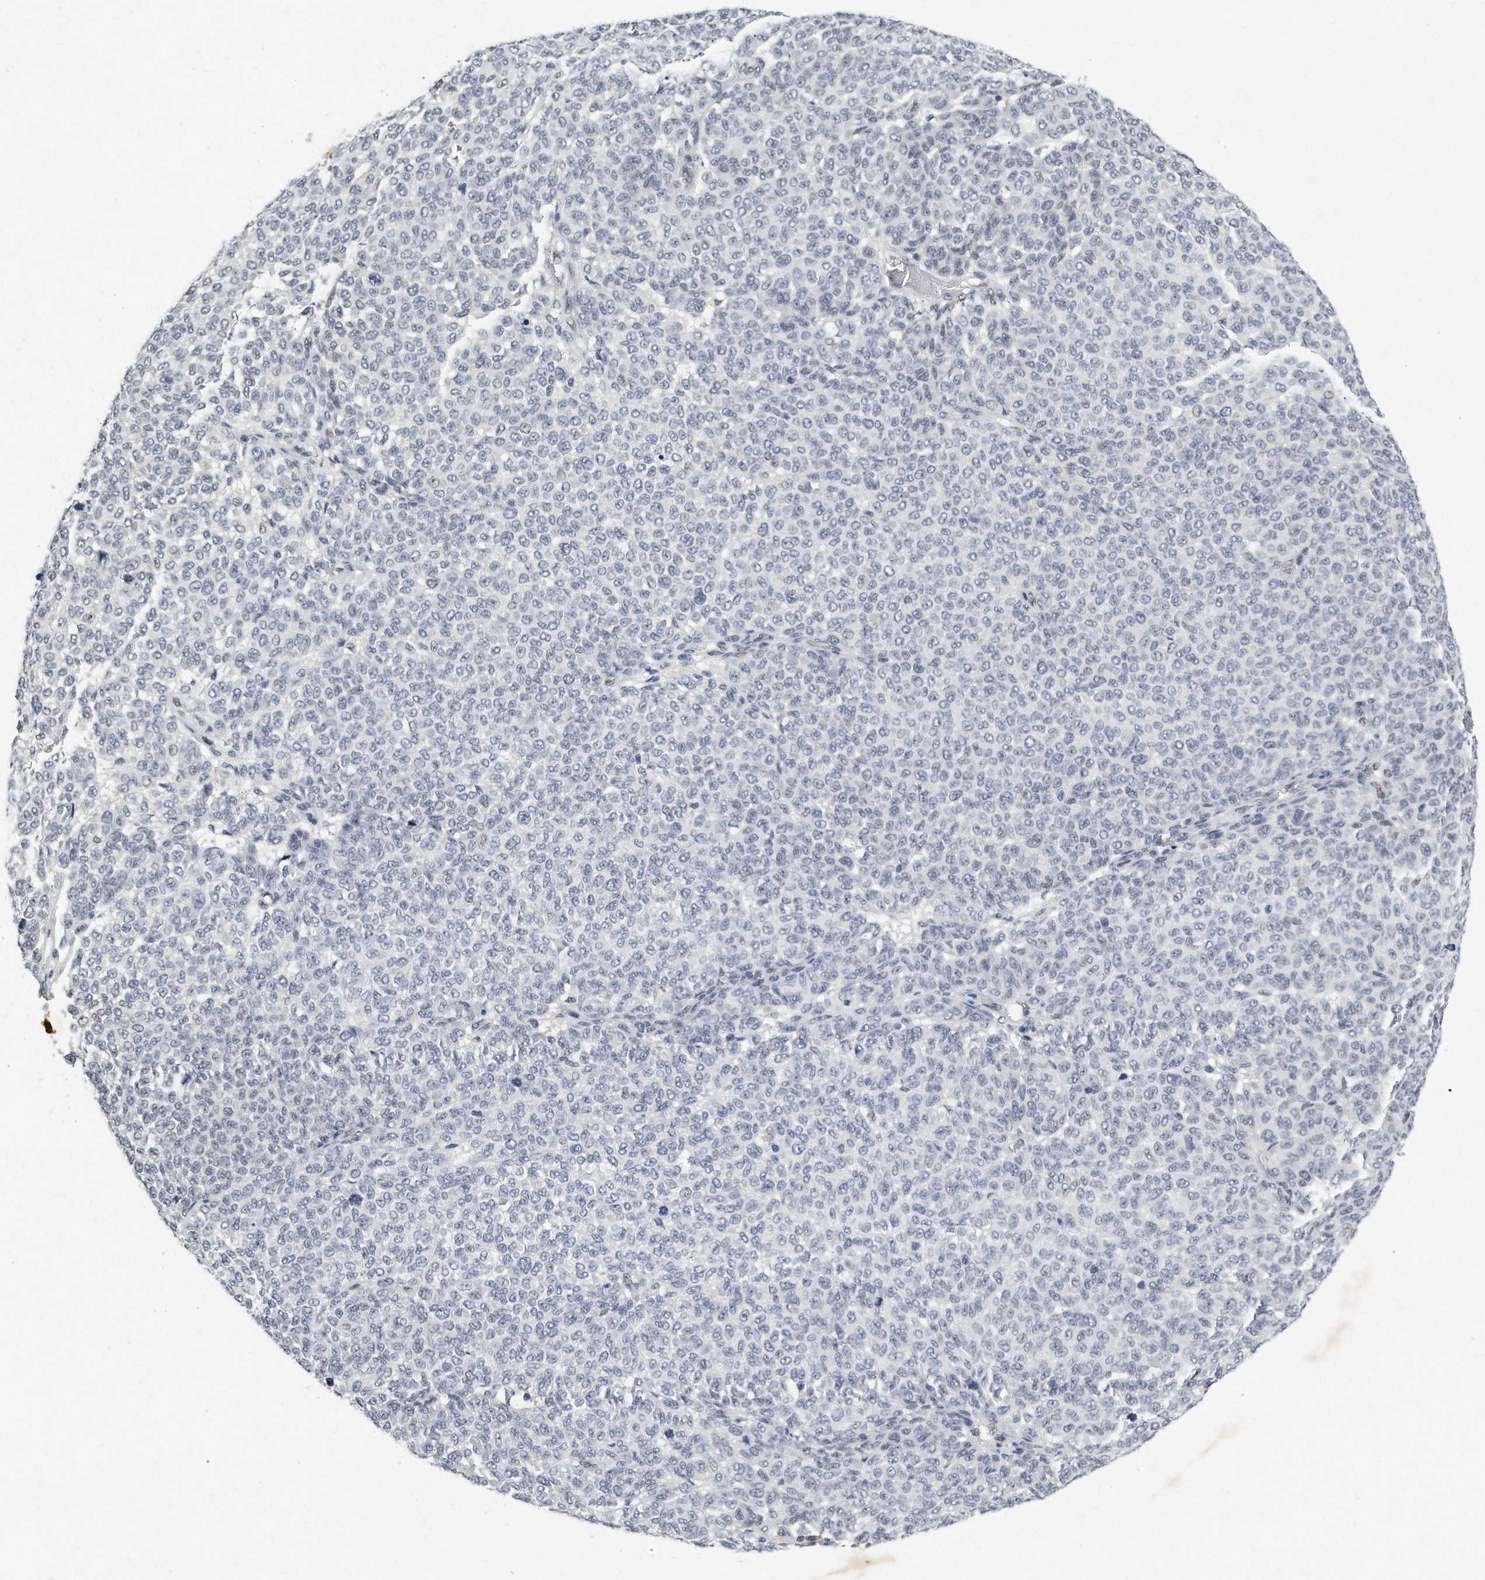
{"staining": {"intensity": "weak", "quantity": "<25%", "location": "nuclear"}, "tissue": "melanoma", "cell_type": "Tumor cells", "image_type": "cancer", "snomed": [{"axis": "morphology", "description": "Malignant melanoma, NOS"}, {"axis": "topography", "description": "Skin"}], "caption": "Melanoma was stained to show a protein in brown. There is no significant positivity in tumor cells. The staining was performed using DAB to visualize the protein expression in brown, while the nuclei were stained in blue with hematoxylin (Magnification: 20x).", "gene": "CTBP2", "patient": {"sex": "male", "age": 59}}